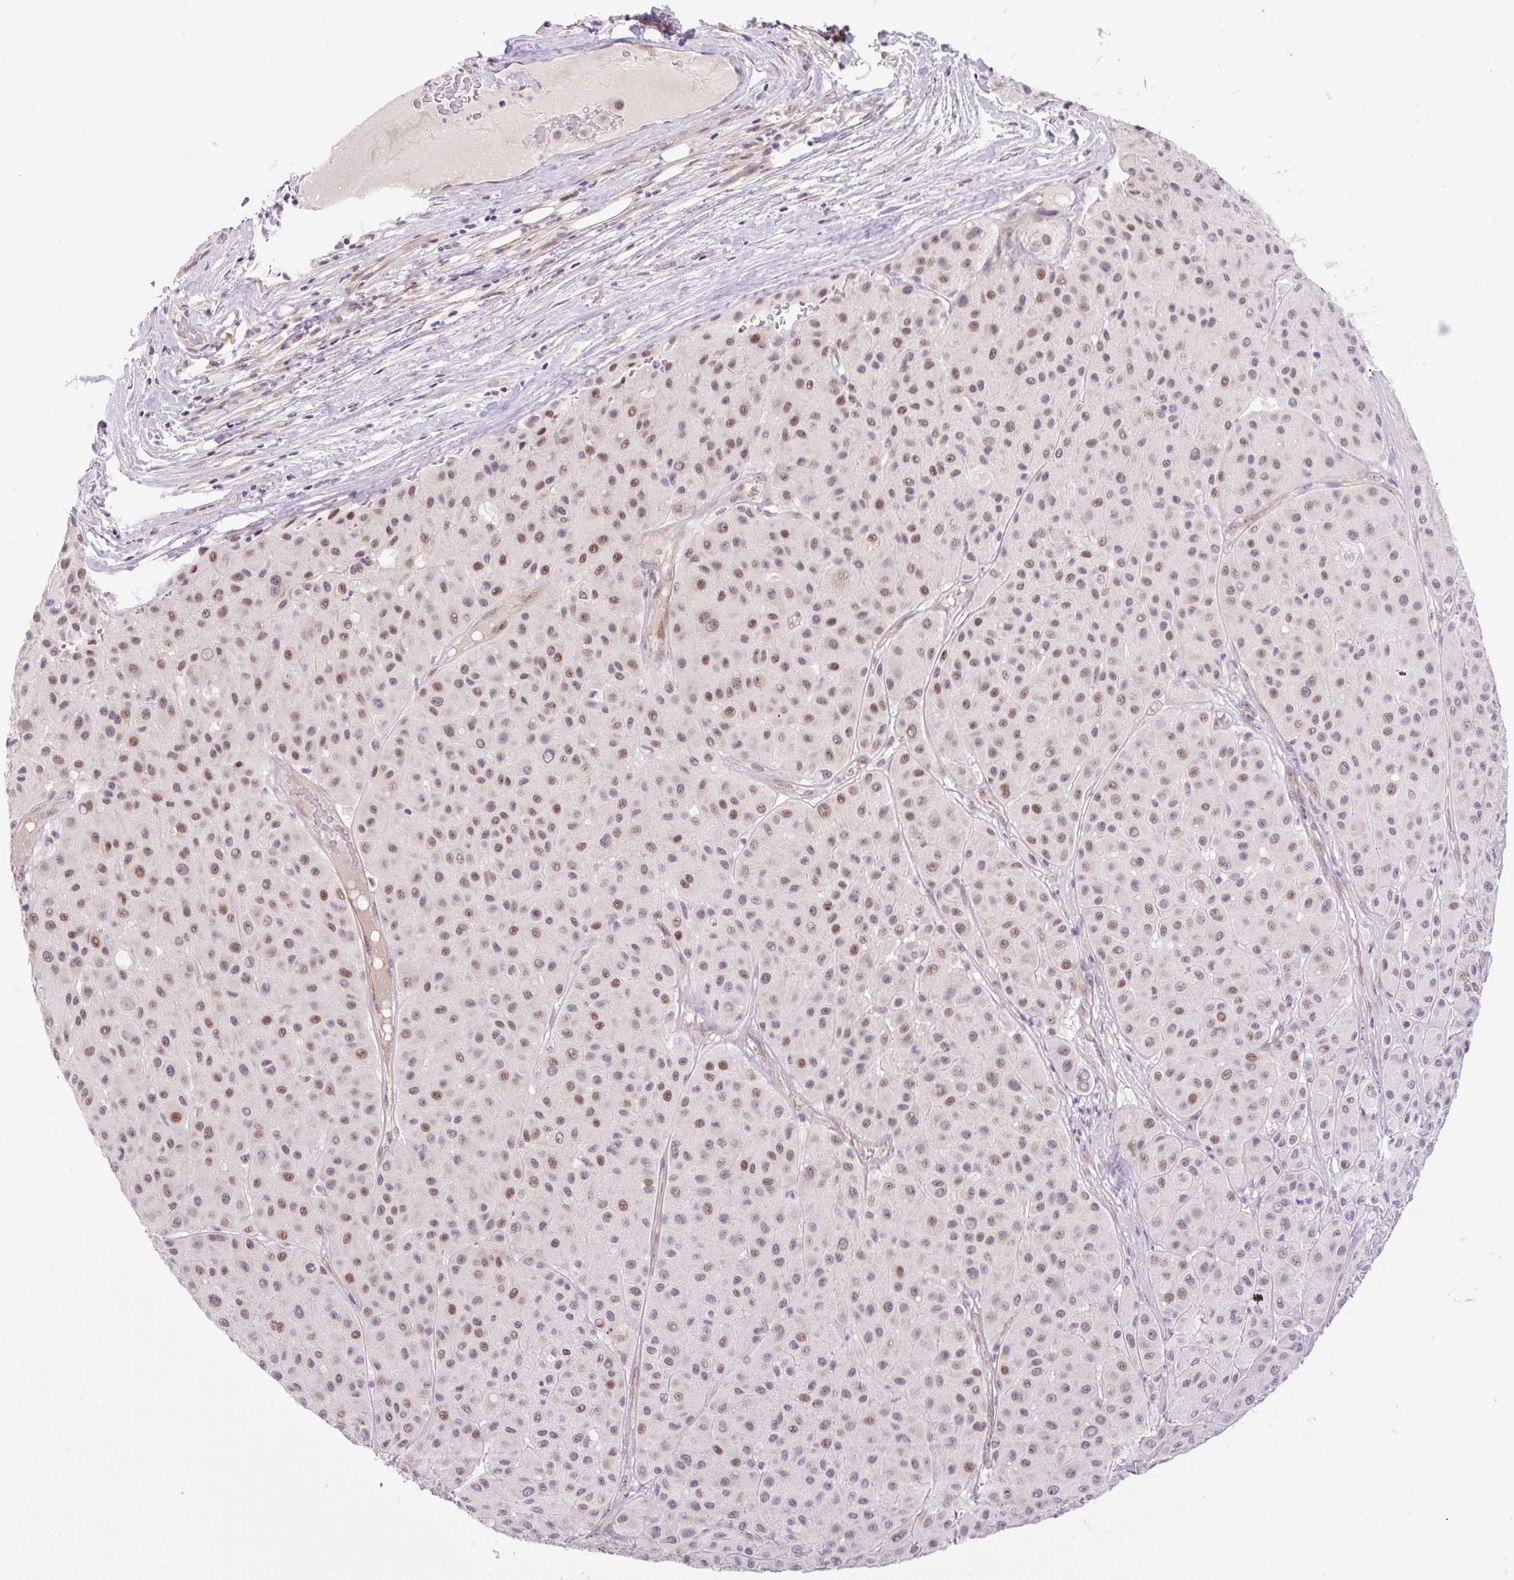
{"staining": {"intensity": "moderate", "quantity": "25%-75%", "location": "nuclear"}, "tissue": "melanoma", "cell_type": "Tumor cells", "image_type": "cancer", "snomed": [{"axis": "morphology", "description": "Malignant melanoma, Metastatic site"}, {"axis": "topography", "description": "Smooth muscle"}], "caption": "This is a histology image of immunohistochemistry (IHC) staining of malignant melanoma (metastatic site), which shows moderate expression in the nuclear of tumor cells.", "gene": "ICE1", "patient": {"sex": "male", "age": 41}}